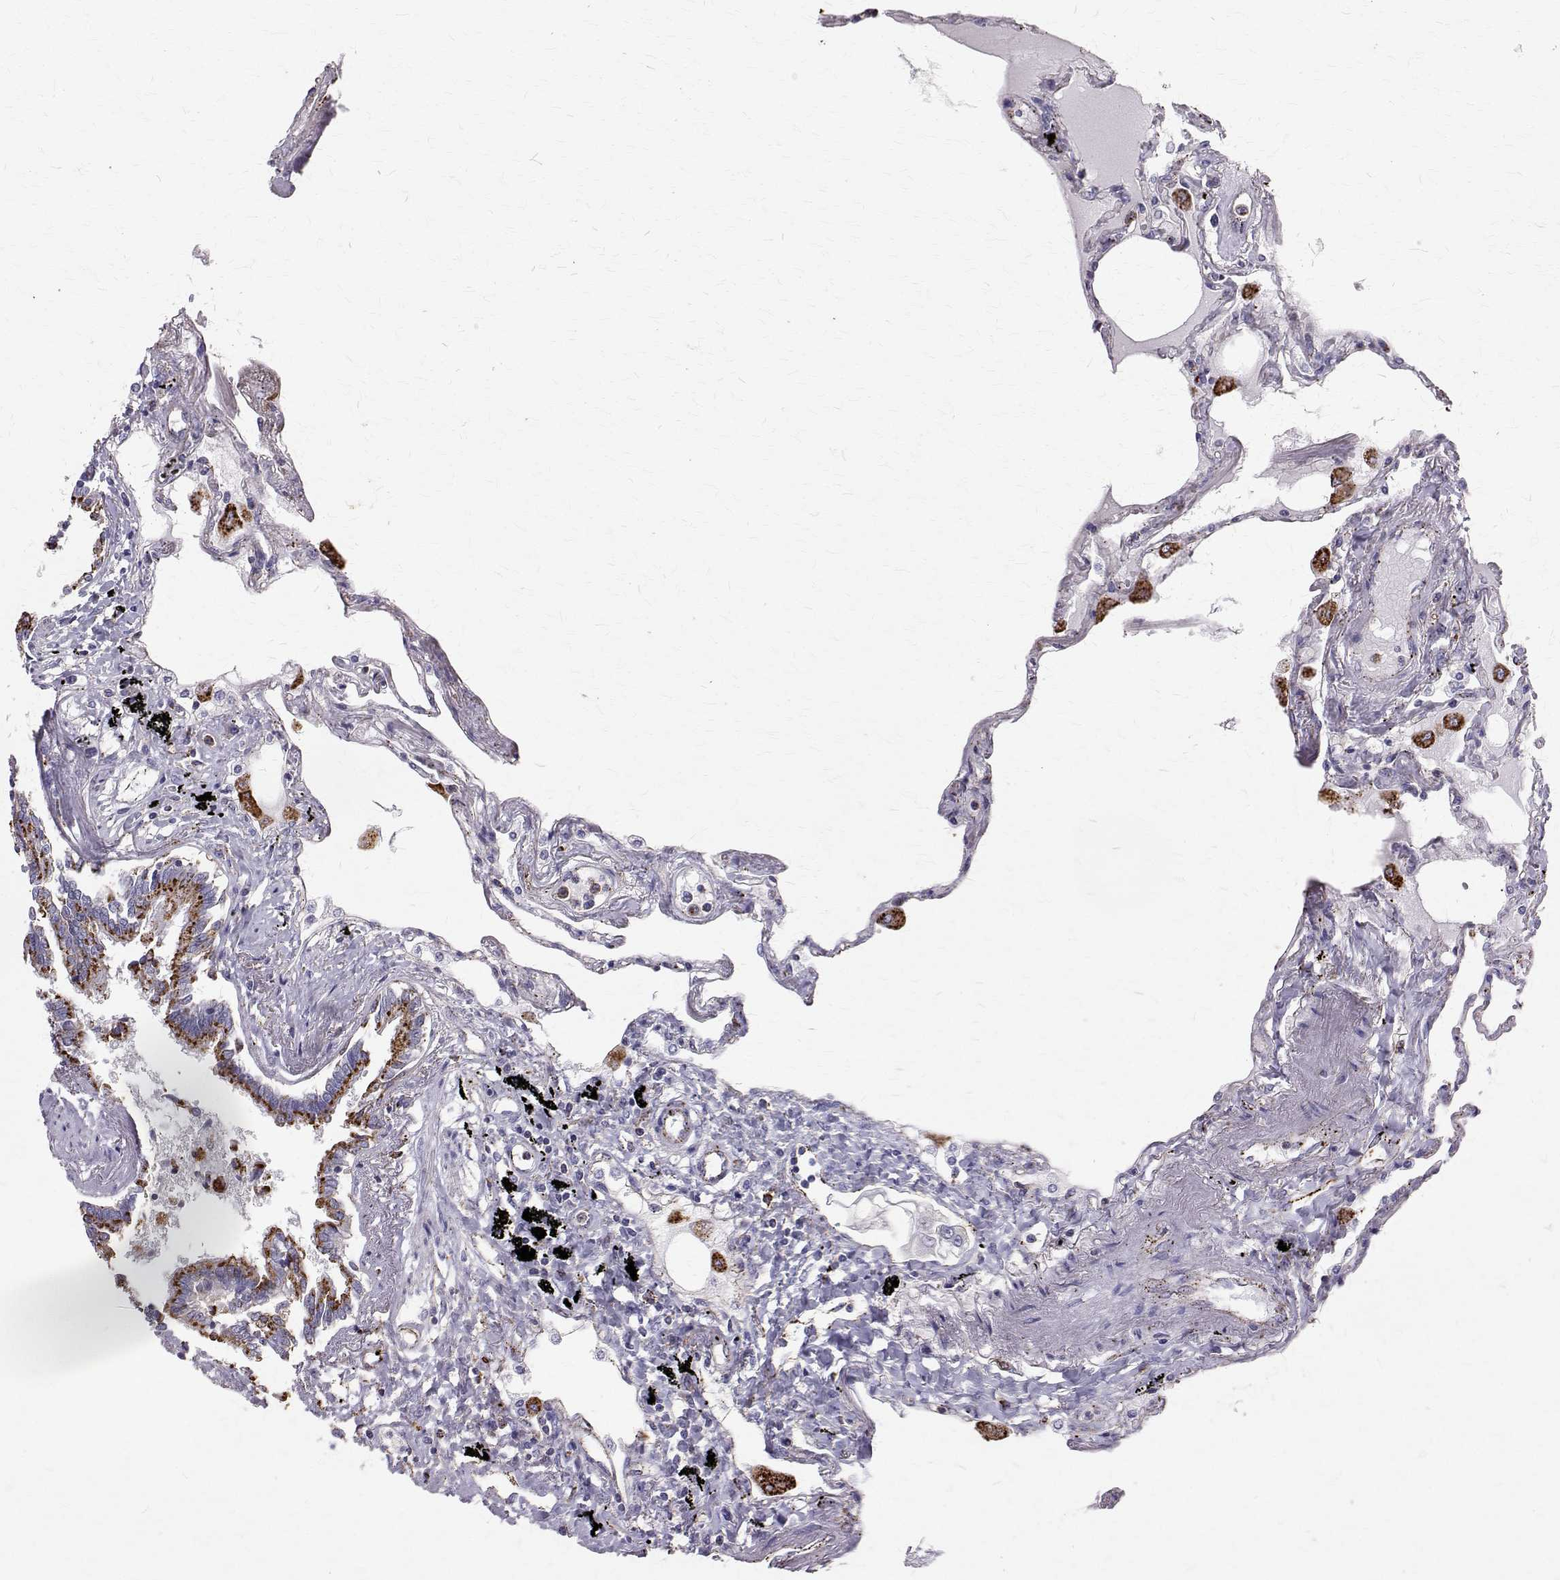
{"staining": {"intensity": "negative", "quantity": "none", "location": "none"}, "tissue": "lung", "cell_type": "Alveolar cells", "image_type": "normal", "snomed": [{"axis": "morphology", "description": "Normal tissue, NOS"}, {"axis": "morphology", "description": "Adenocarcinoma, NOS"}, {"axis": "topography", "description": "Cartilage tissue"}, {"axis": "topography", "description": "Lung"}], "caption": "IHC histopathology image of normal lung: human lung stained with DAB demonstrates no significant protein positivity in alveolar cells.", "gene": "TPP1", "patient": {"sex": "female", "age": 67}}